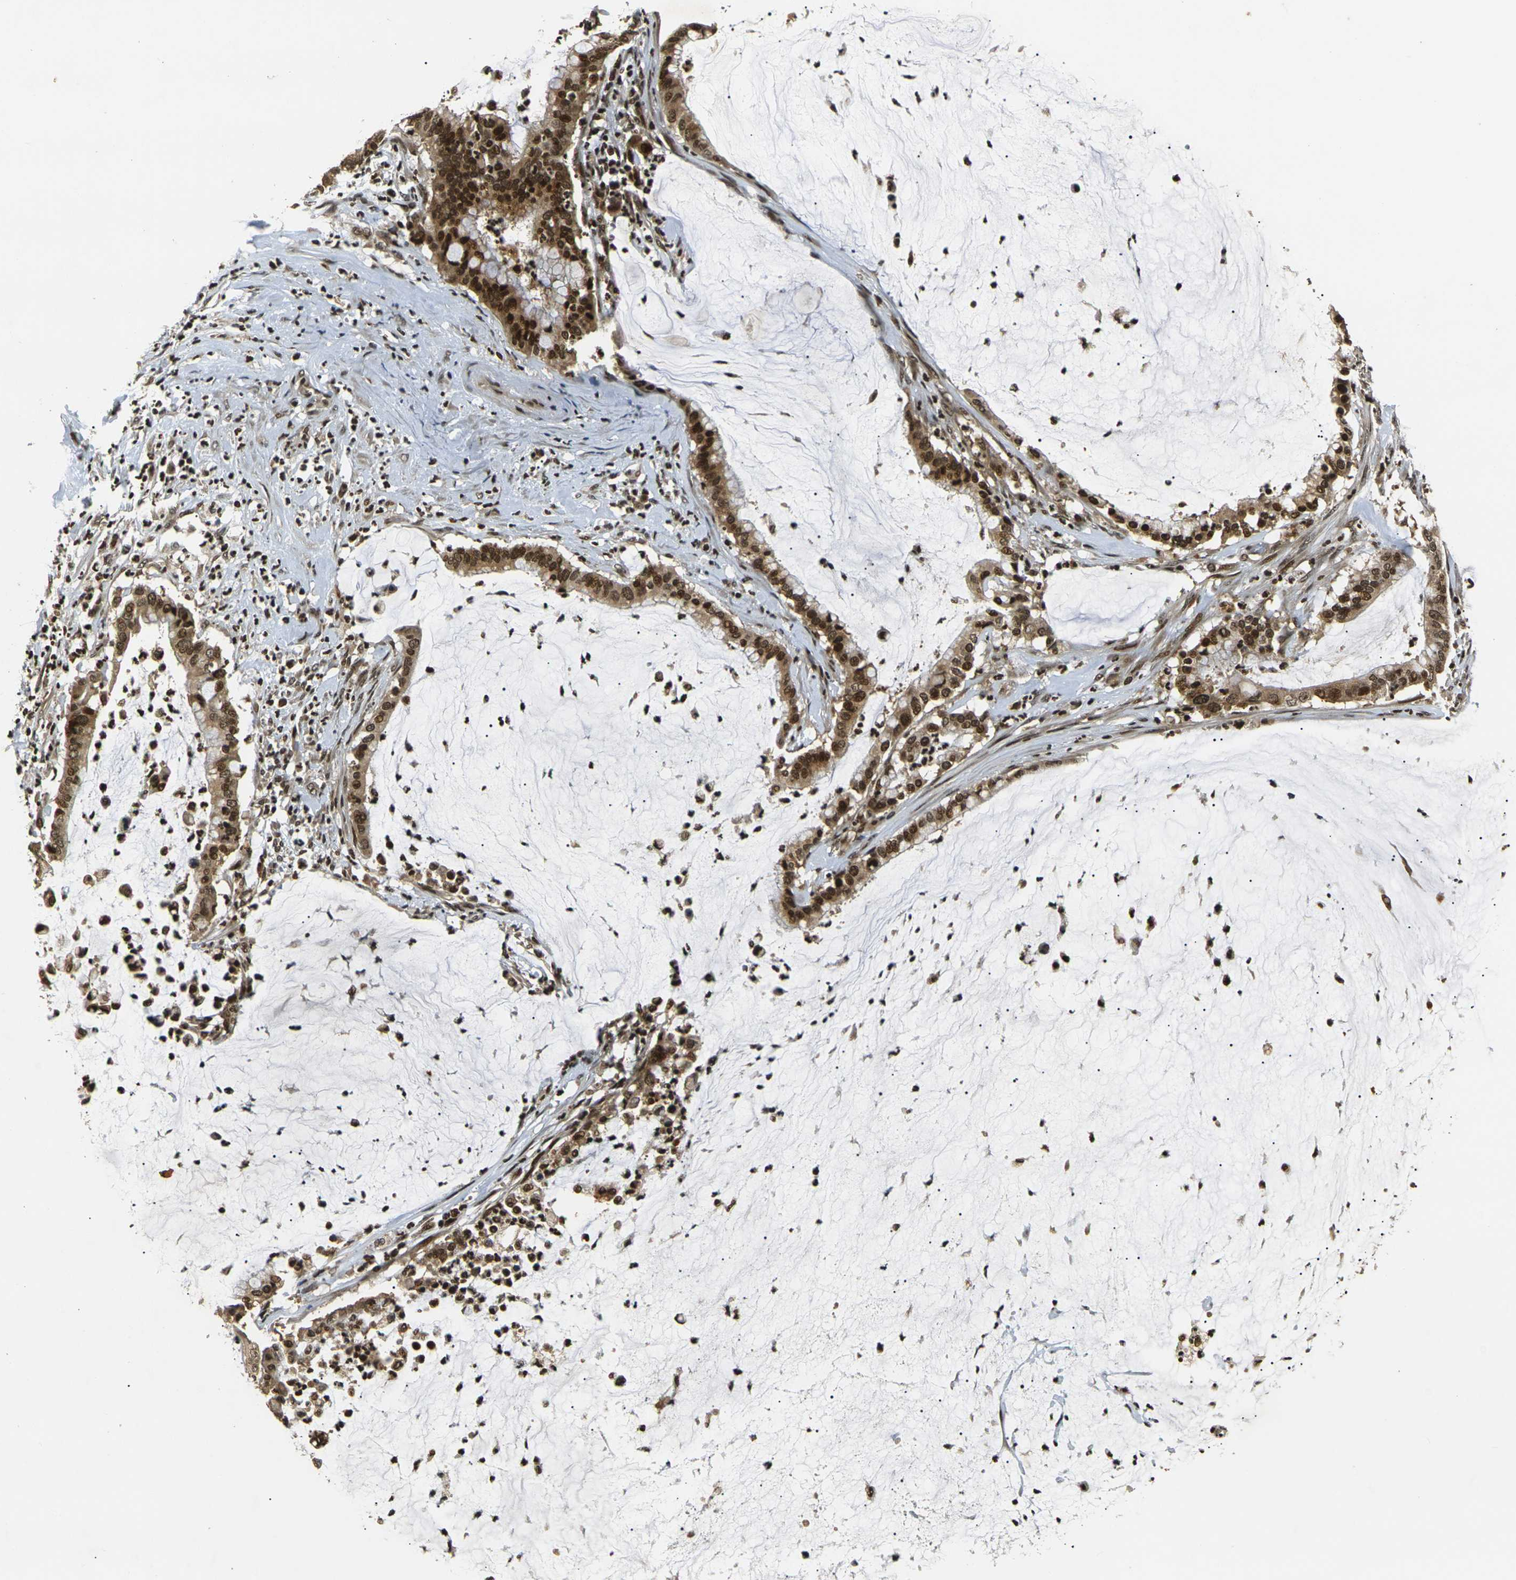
{"staining": {"intensity": "strong", "quantity": ">75%", "location": "cytoplasmic/membranous,nuclear"}, "tissue": "pancreatic cancer", "cell_type": "Tumor cells", "image_type": "cancer", "snomed": [{"axis": "morphology", "description": "Adenocarcinoma, NOS"}, {"axis": "topography", "description": "Pancreas"}], "caption": "This is a photomicrograph of immunohistochemistry staining of pancreatic cancer, which shows strong positivity in the cytoplasmic/membranous and nuclear of tumor cells.", "gene": "ACTL6A", "patient": {"sex": "male", "age": 41}}